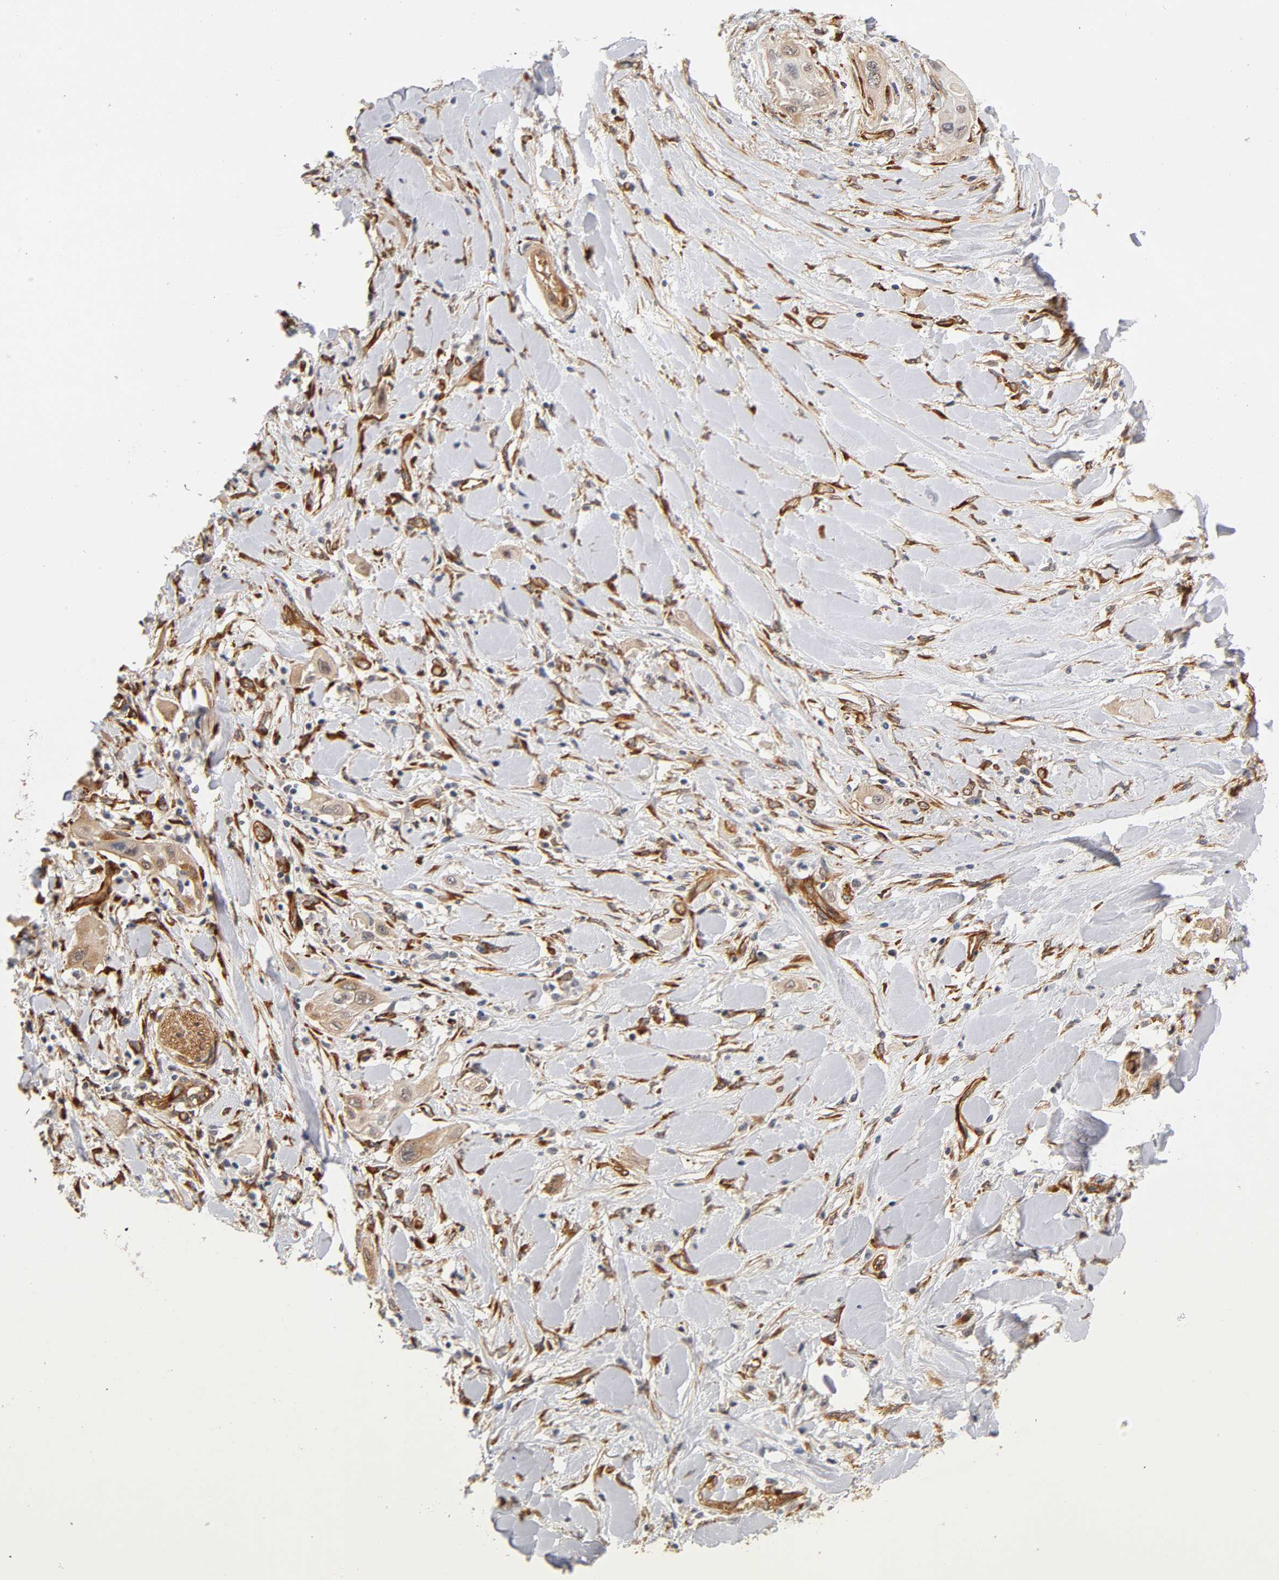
{"staining": {"intensity": "weak", "quantity": "25%-75%", "location": "cytoplasmic/membranous"}, "tissue": "lung cancer", "cell_type": "Tumor cells", "image_type": "cancer", "snomed": [{"axis": "morphology", "description": "Squamous cell carcinoma, NOS"}, {"axis": "topography", "description": "Lung"}], "caption": "An image of lung cancer stained for a protein shows weak cytoplasmic/membranous brown staining in tumor cells.", "gene": "LAMB1", "patient": {"sex": "female", "age": 47}}